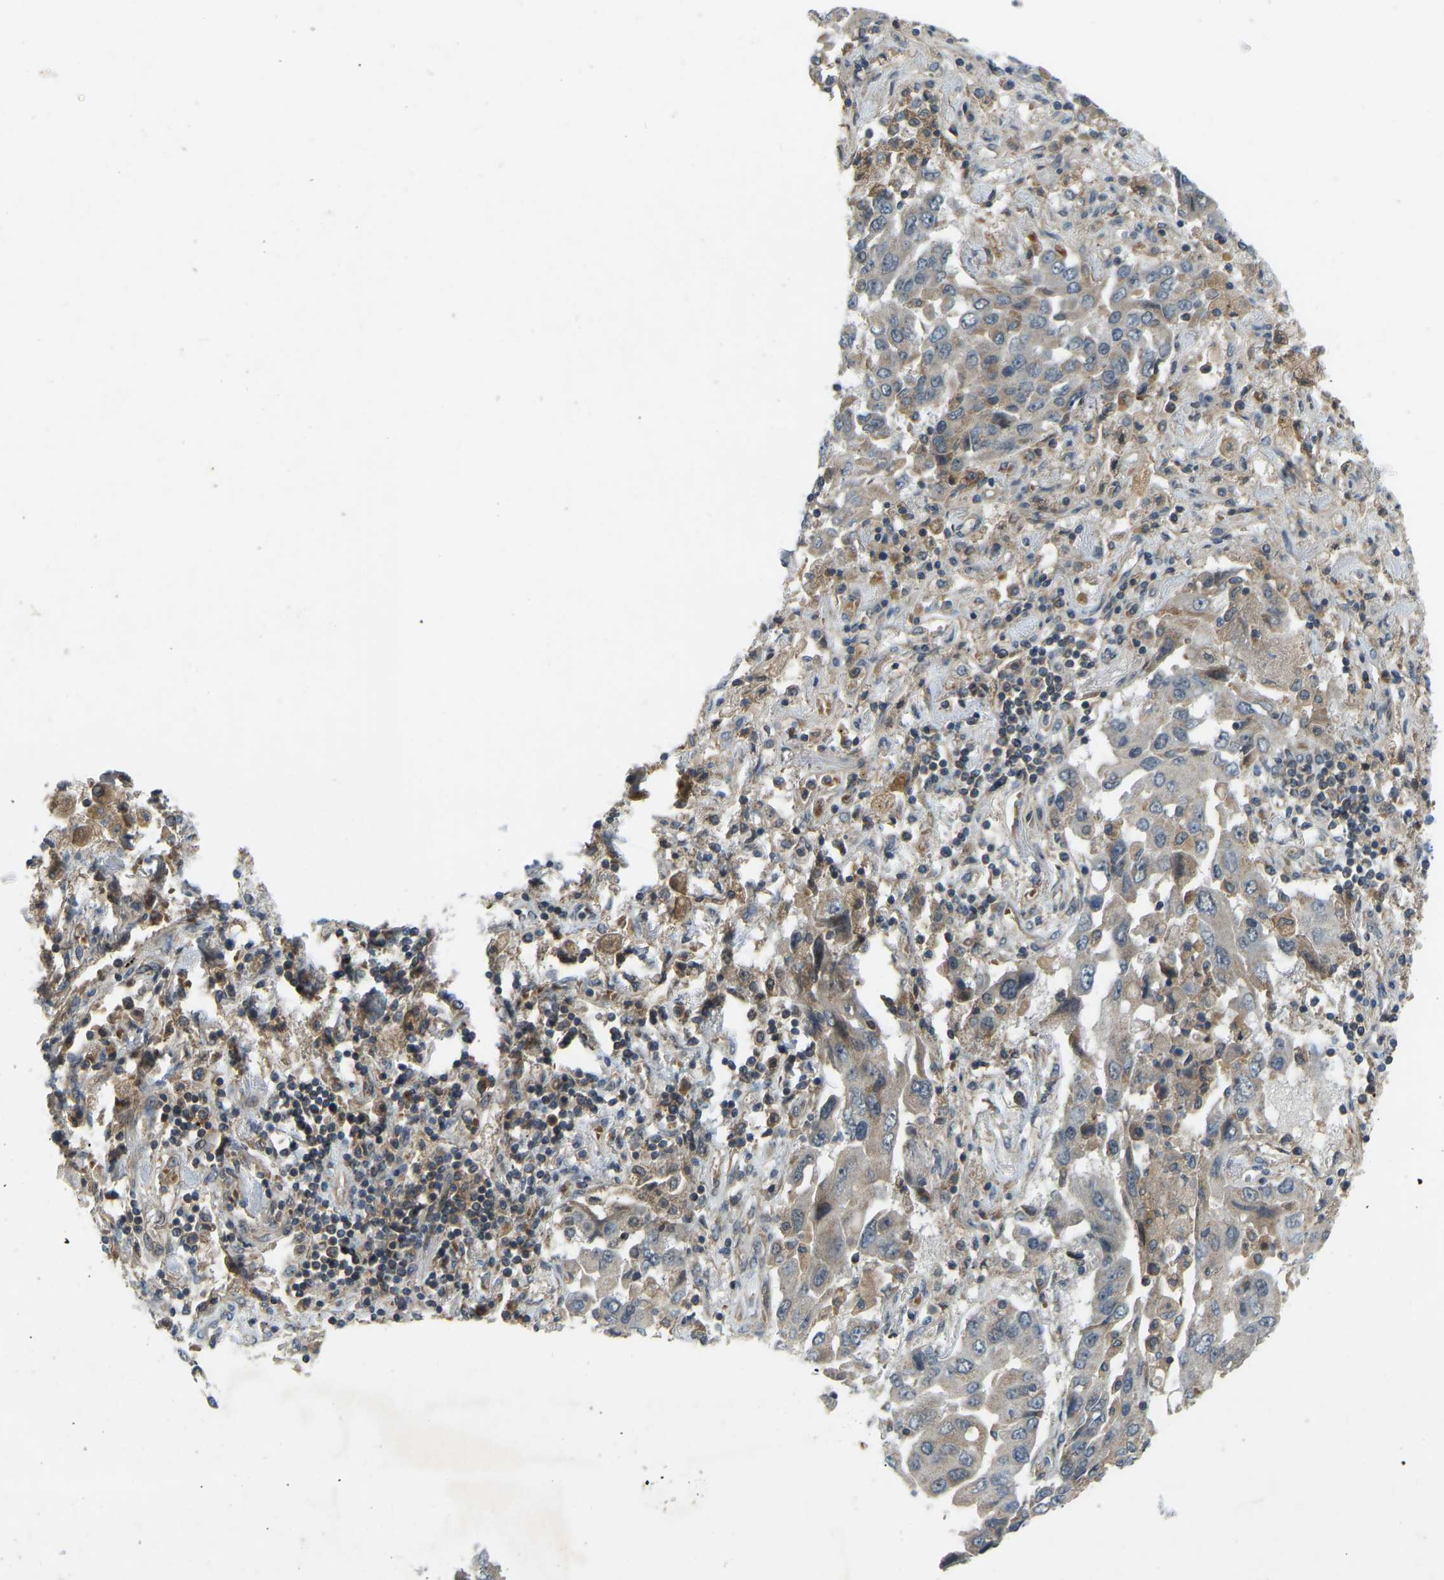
{"staining": {"intensity": "weak", "quantity": "<25%", "location": "cytoplasmic/membranous"}, "tissue": "lung cancer", "cell_type": "Tumor cells", "image_type": "cancer", "snomed": [{"axis": "morphology", "description": "Adenocarcinoma, NOS"}, {"axis": "topography", "description": "Lung"}], "caption": "A histopathology image of human lung adenocarcinoma is negative for staining in tumor cells. Brightfield microscopy of immunohistochemistry stained with DAB (3,3'-diaminobenzidine) (brown) and hematoxylin (blue), captured at high magnification.", "gene": "ZNF71", "patient": {"sex": "female", "age": 65}}